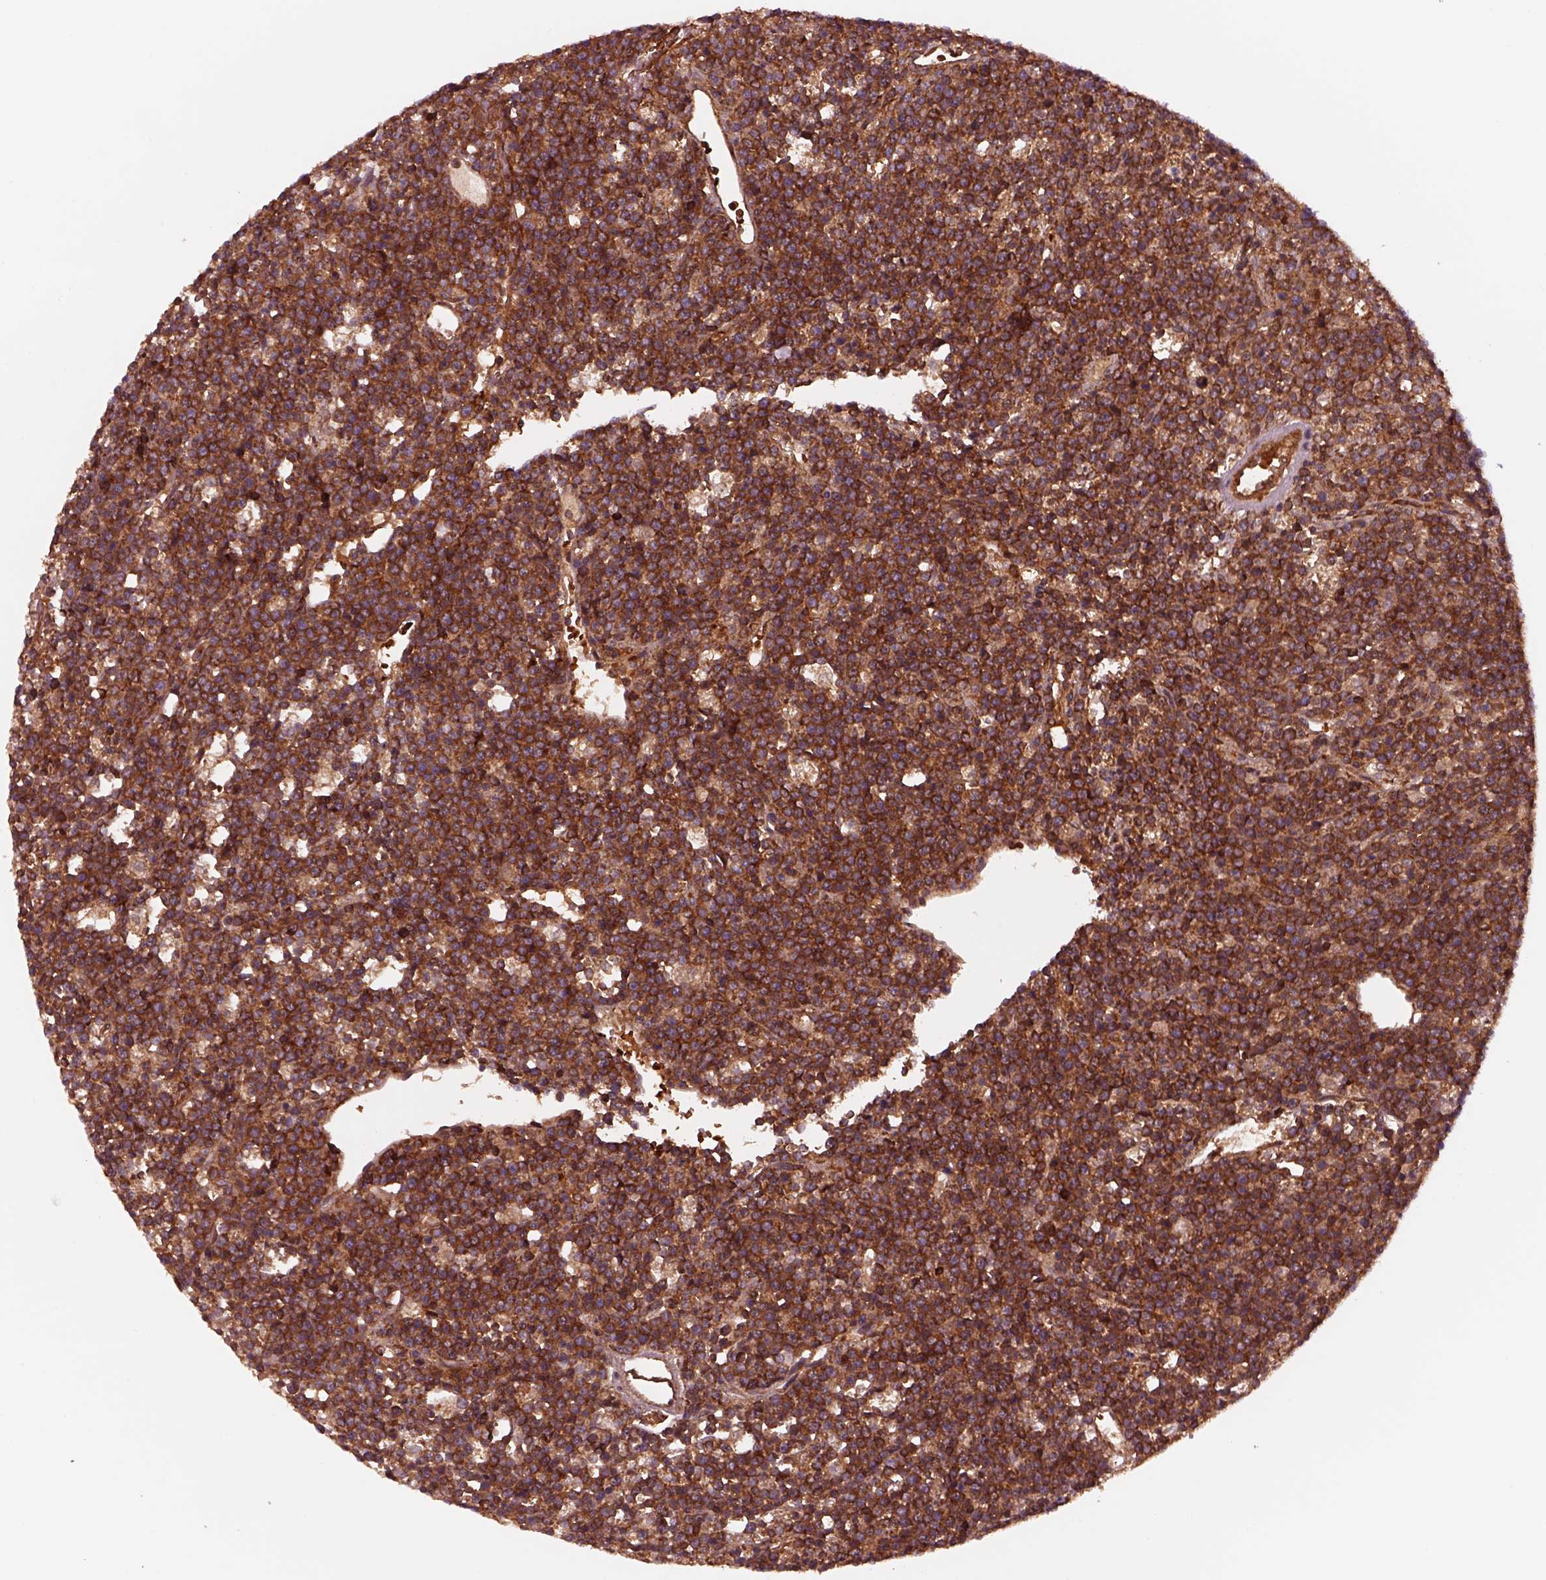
{"staining": {"intensity": "strong", "quantity": ">75%", "location": "cytoplasmic/membranous"}, "tissue": "lymphoma", "cell_type": "Tumor cells", "image_type": "cancer", "snomed": [{"axis": "morphology", "description": "Malignant lymphoma, non-Hodgkin's type, High grade"}, {"axis": "topography", "description": "Ovary"}], "caption": "This photomicrograph shows IHC staining of high-grade malignant lymphoma, non-Hodgkin's type, with high strong cytoplasmic/membranous staining in about >75% of tumor cells.", "gene": "WASHC2A", "patient": {"sex": "female", "age": 56}}